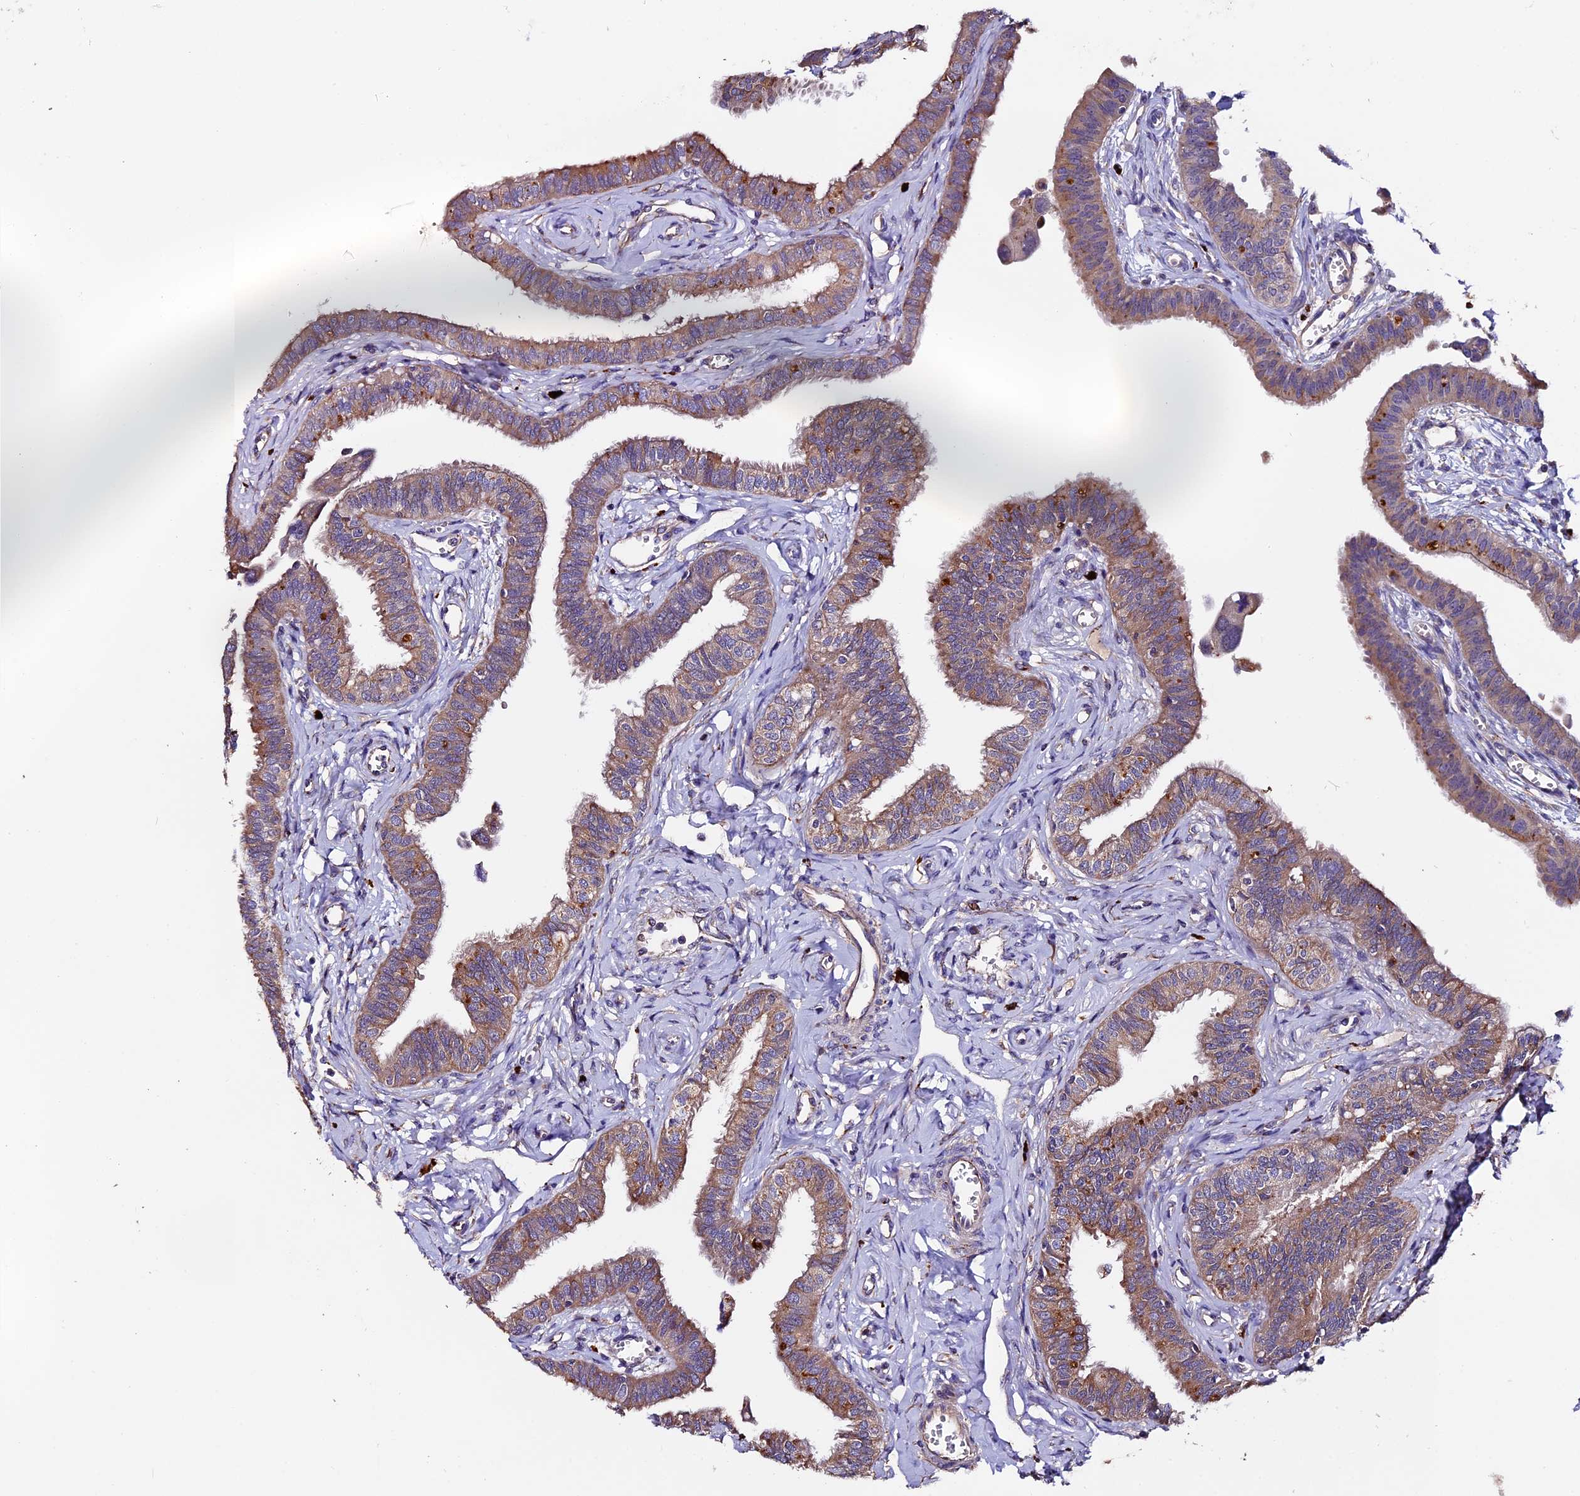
{"staining": {"intensity": "moderate", "quantity": ">75%", "location": "cytoplasmic/membranous"}, "tissue": "fallopian tube", "cell_type": "Glandular cells", "image_type": "normal", "snomed": [{"axis": "morphology", "description": "Normal tissue, NOS"}, {"axis": "morphology", "description": "Carcinoma, NOS"}, {"axis": "topography", "description": "Fallopian tube"}, {"axis": "topography", "description": "Ovary"}], "caption": "A brown stain shows moderate cytoplasmic/membranous staining of a protein in glandular cells of benign fallopian tube.", "gene": "CLN5", "patient": {"sex": "female", "age": 59}}